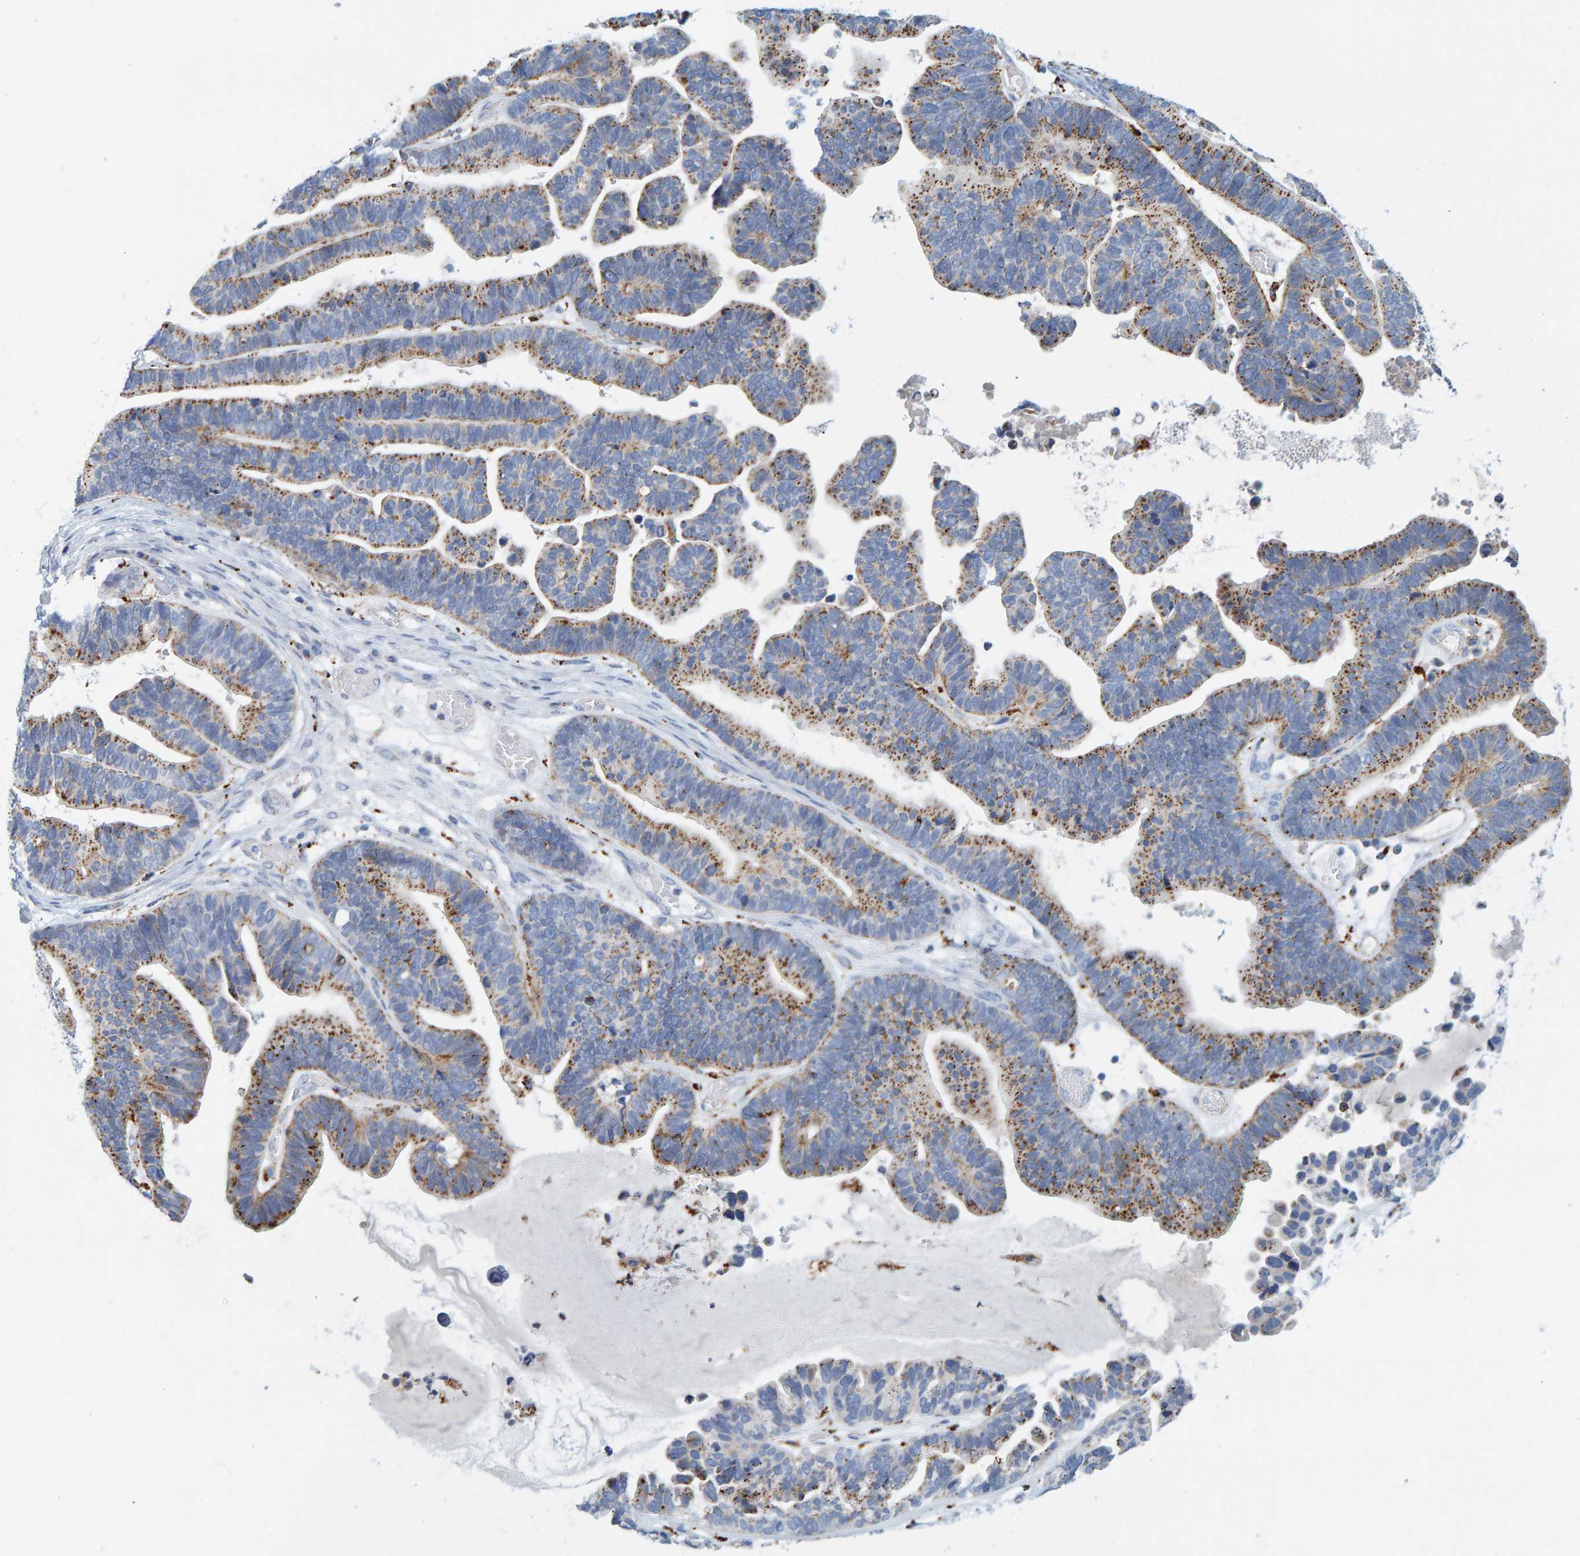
{"staining": {"intensity": "moderate", "quantity": ">75%", "location": "cytoplasmic/membranous"}, "tissue": "ovarian cancer", "cell_type": "Tumor cells", "image_type": "cancer", "snomed": [{"axis": "morphology", "description": "Cystadenocarcinoma, serous, NOS"}, {"axis": "topography", "description": "Ovary"}], "caption": "A high-resolution histopathology image shows IHC staining of serous cystadenocarcinoma (ovarian), which demonstrates moderate cytoplasmic/membranous expression in approximately >75% of tumor cells.", "gene": "BIN3", "patient": {"sex": "female", "age": 56}}